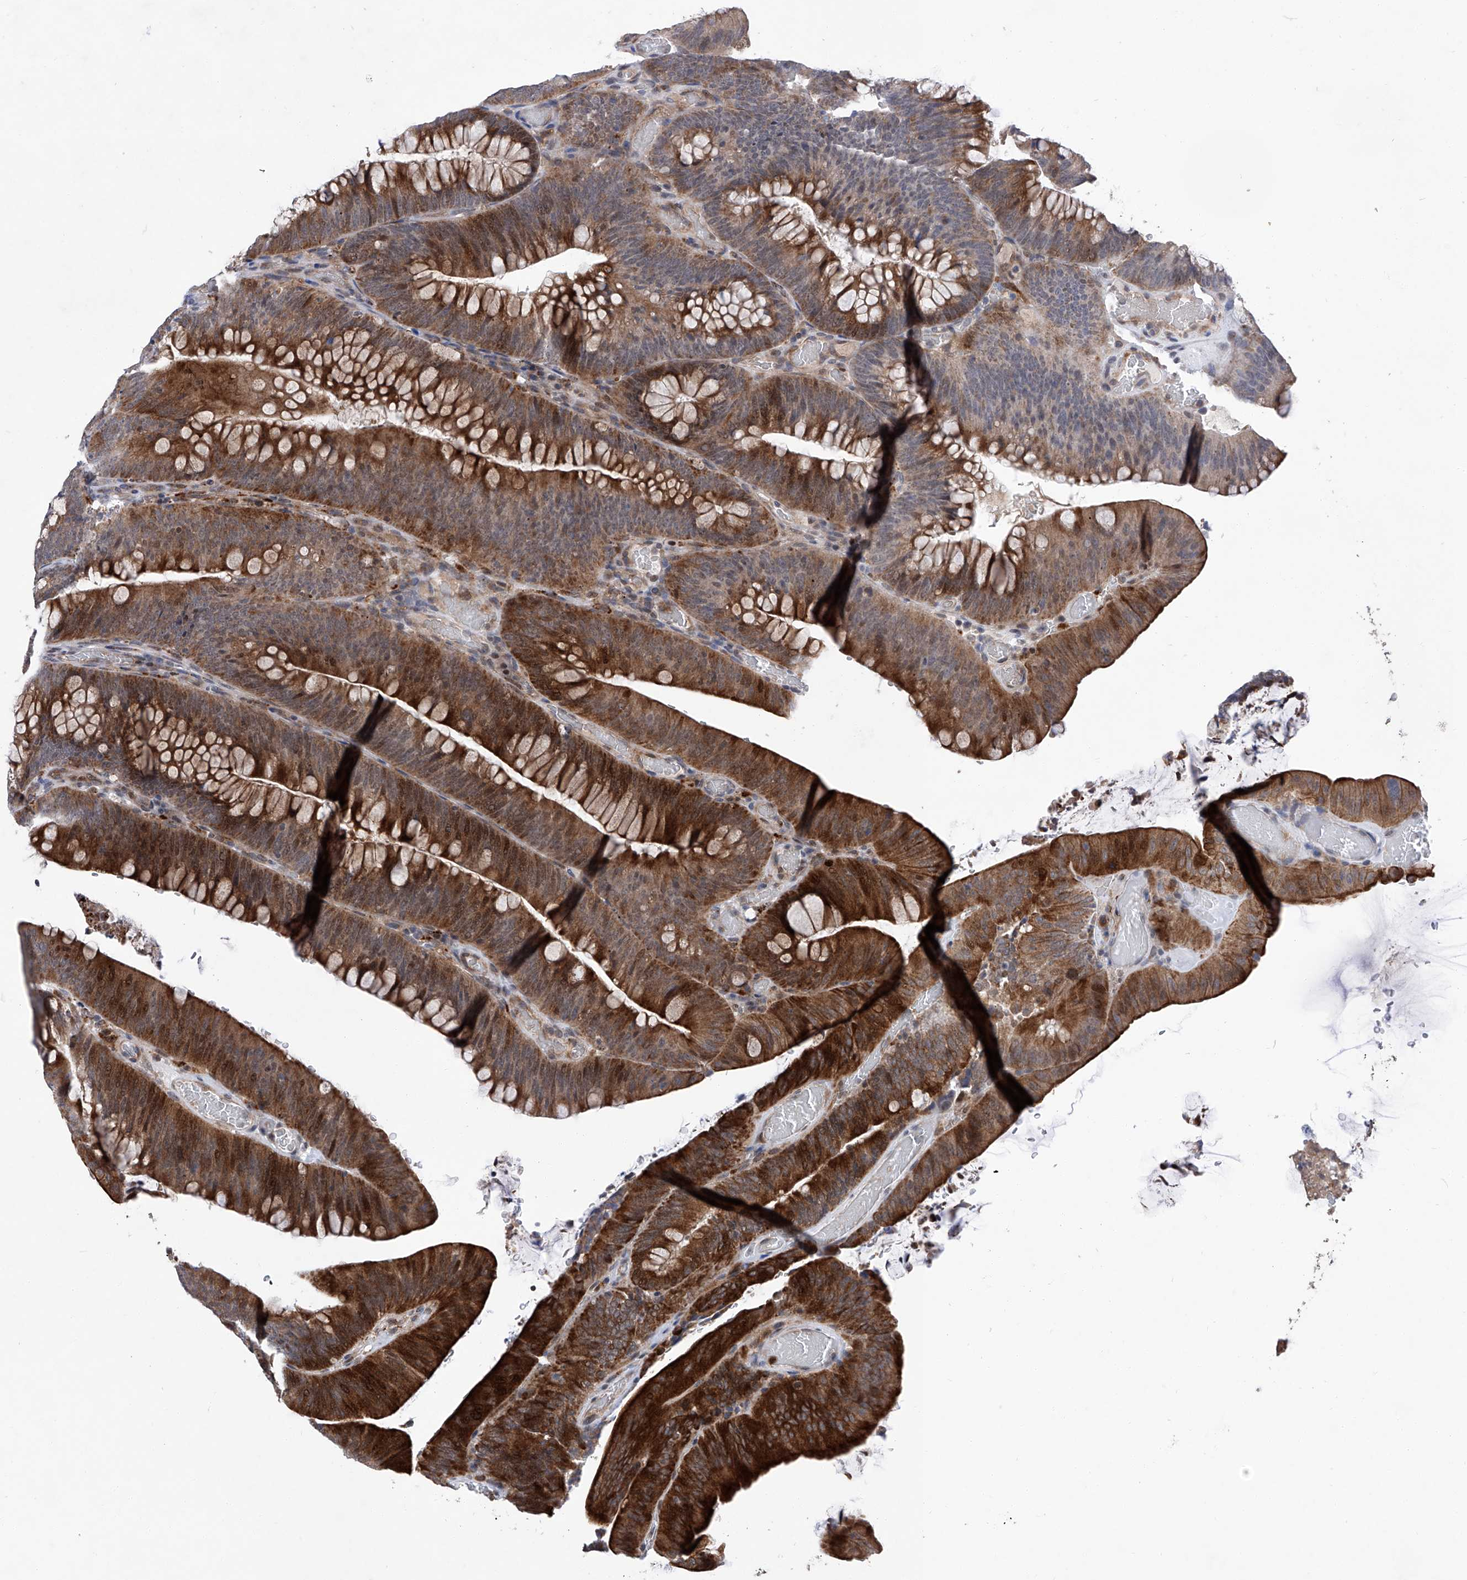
{"staining": {"intensity": "strong", "quantity": ">75%", "location": "cytoplasmic/membranous,nuclear"}, "tissue": "colorectal cancer", "cell_type": "Tumor cells", "image_type": "cancer", "snomed": [{"axis": "morphology", "description": "Normal tissue, NOS"}, {"axis": "topography", "description": "Colon"}], "caption": "Immunohistochemistry (IHC) (DAB) staining of colorectal cancer displays strong cytoplasmic/membranous and nuclear protein staining in approximately >75% of tumor cells. Nuclei are stained in blue.", "gene": "FARP2", "patient": {"sex": "female", "age": 82}}